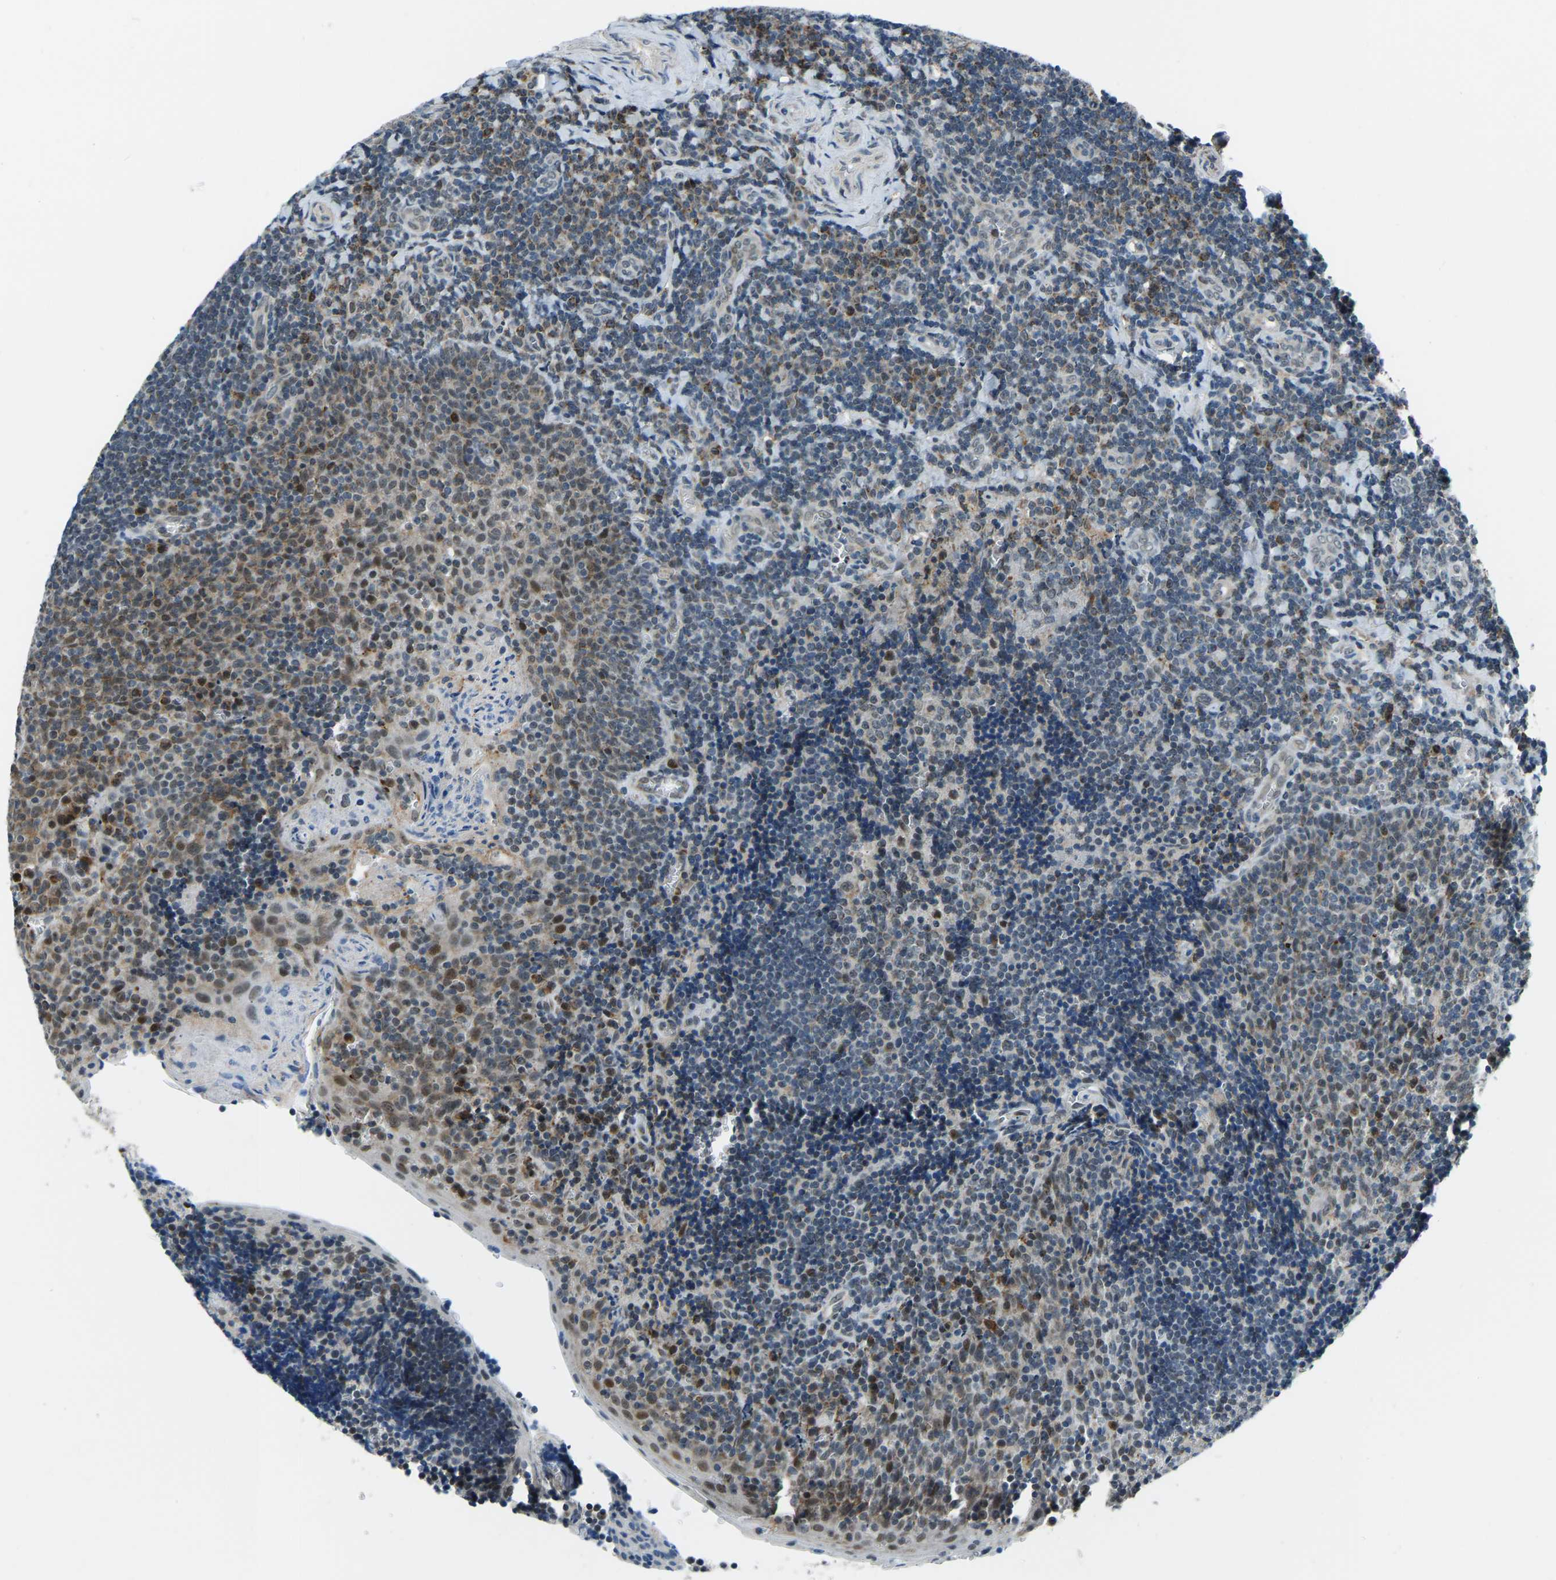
{"staining": {"intensity": "moderate", "quantity": "25%-75%", "location": "cytoplasmic/membranous"}, "tissue": "tonsil", "cell_type": "Germinal center cells", "image_type": "normal", "snomed": [{"axis": "morphology", "description": "Normal tissue, NOS"}, {"axis": "morphology", "description": "Inflammation, NOS"}, {"axis": "topography", "description": "Tonsil"}], "caption": "Unremarkable tonsil was stained to show a protein in brown. There is medium levels of moderate cytoplasmic/membranous positivity in about 25%-75% of germinal center cells.", "gene": "RBM33", "patient": {"sex": "female", "age": 31}}